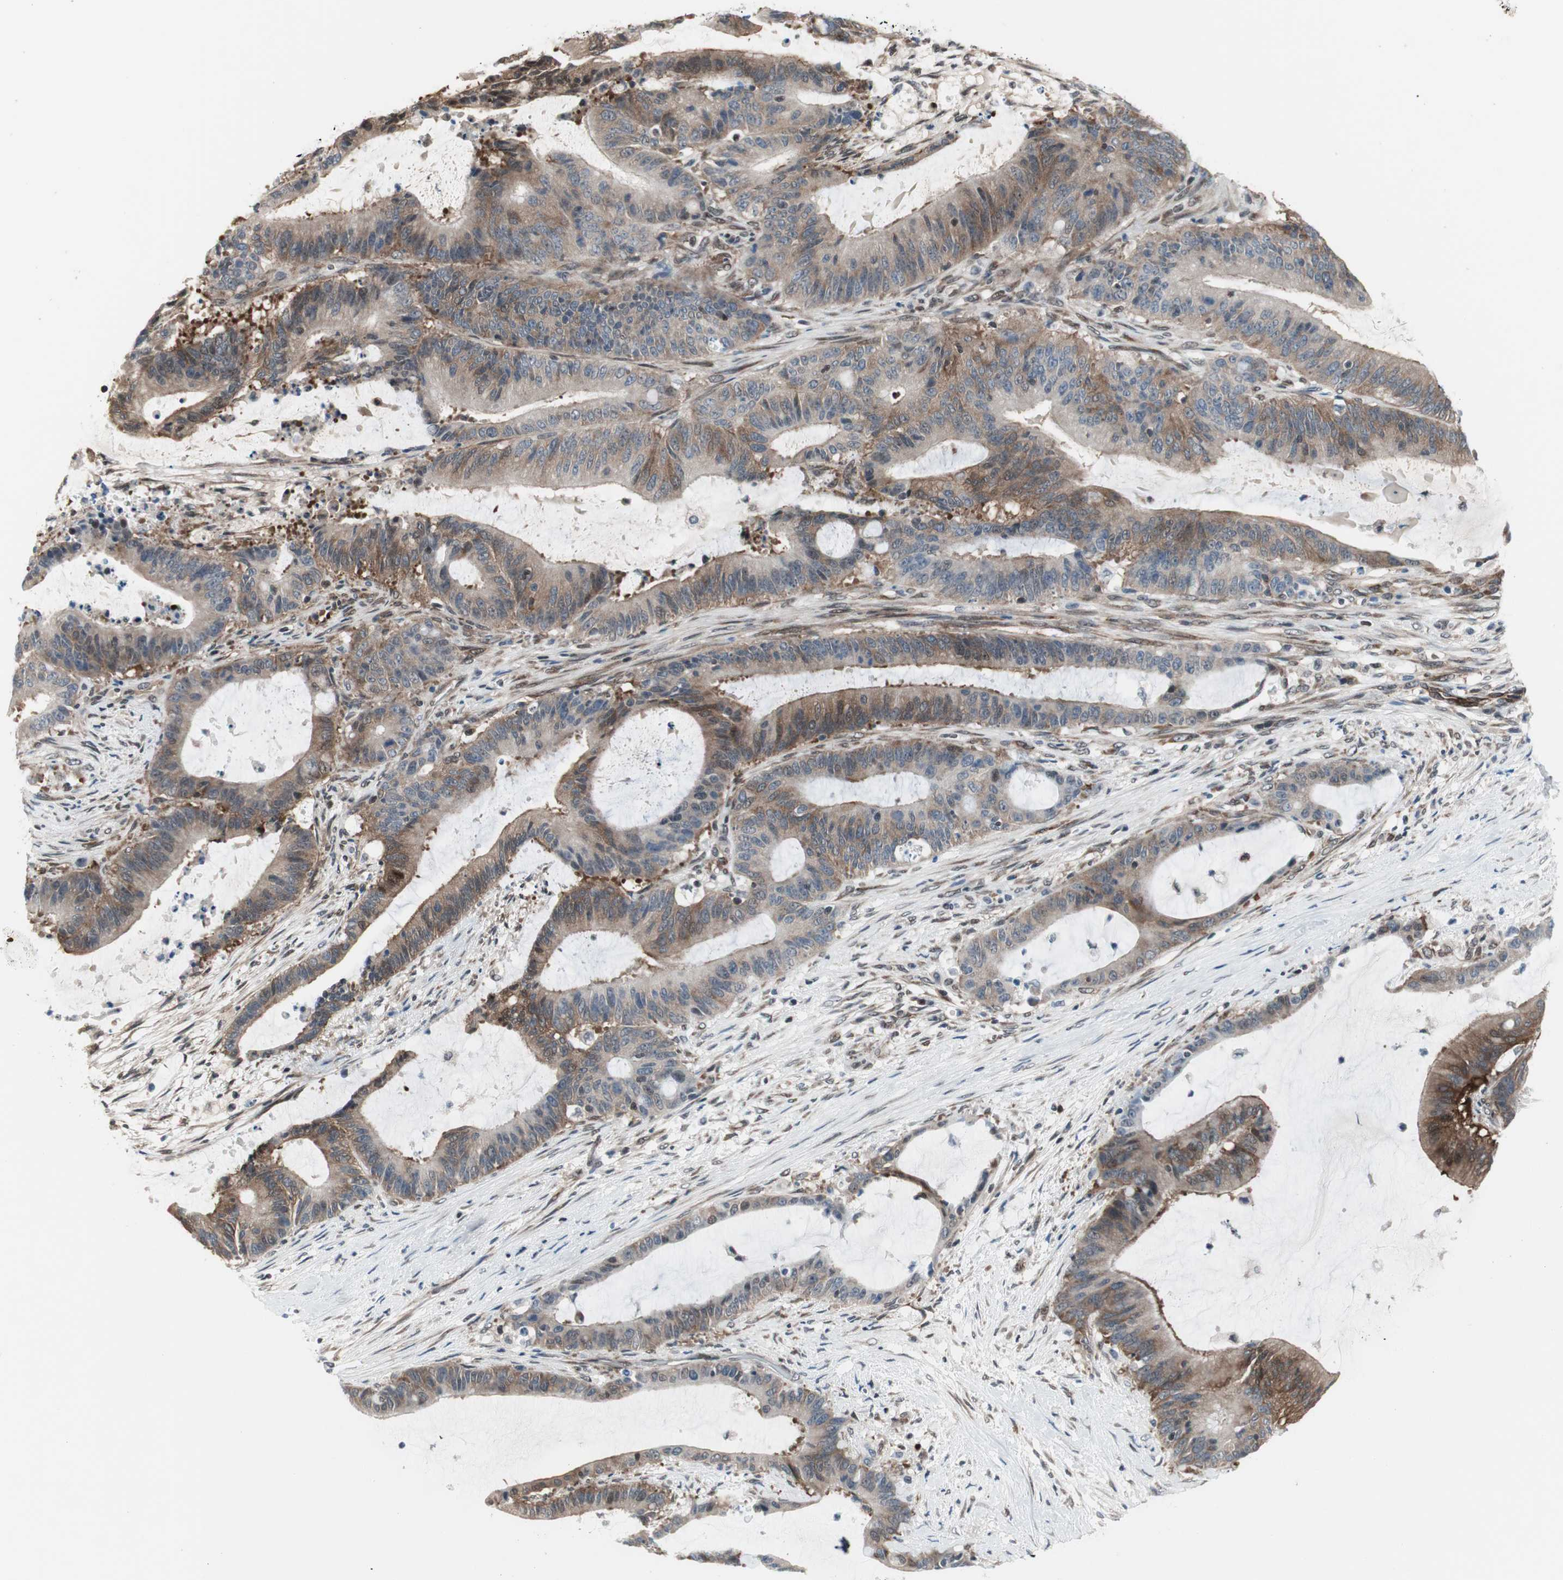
{"staining": {"intensity": "moderate", "quantity": "25%-75%", "location": "cytoplasmic/membranous"}, "tissue": "liver cancer", "cell_type": "Tumor cells", "image_type": "cancer", "snomed": [{"axis": "morphology", "description": "Cholangiocarcinoma"}, {"axis": "topography", "description": "Liver"}], "caption": "Approximately 25%-75% of tumor cells in human liver cholangiocarcinoma display moderate cytoplasmic/membranous protein positivity as visualized by brown immunohistochemical staining.", "gene": "ZNF512B", "patient": {"sex": "female", "age": 73}}